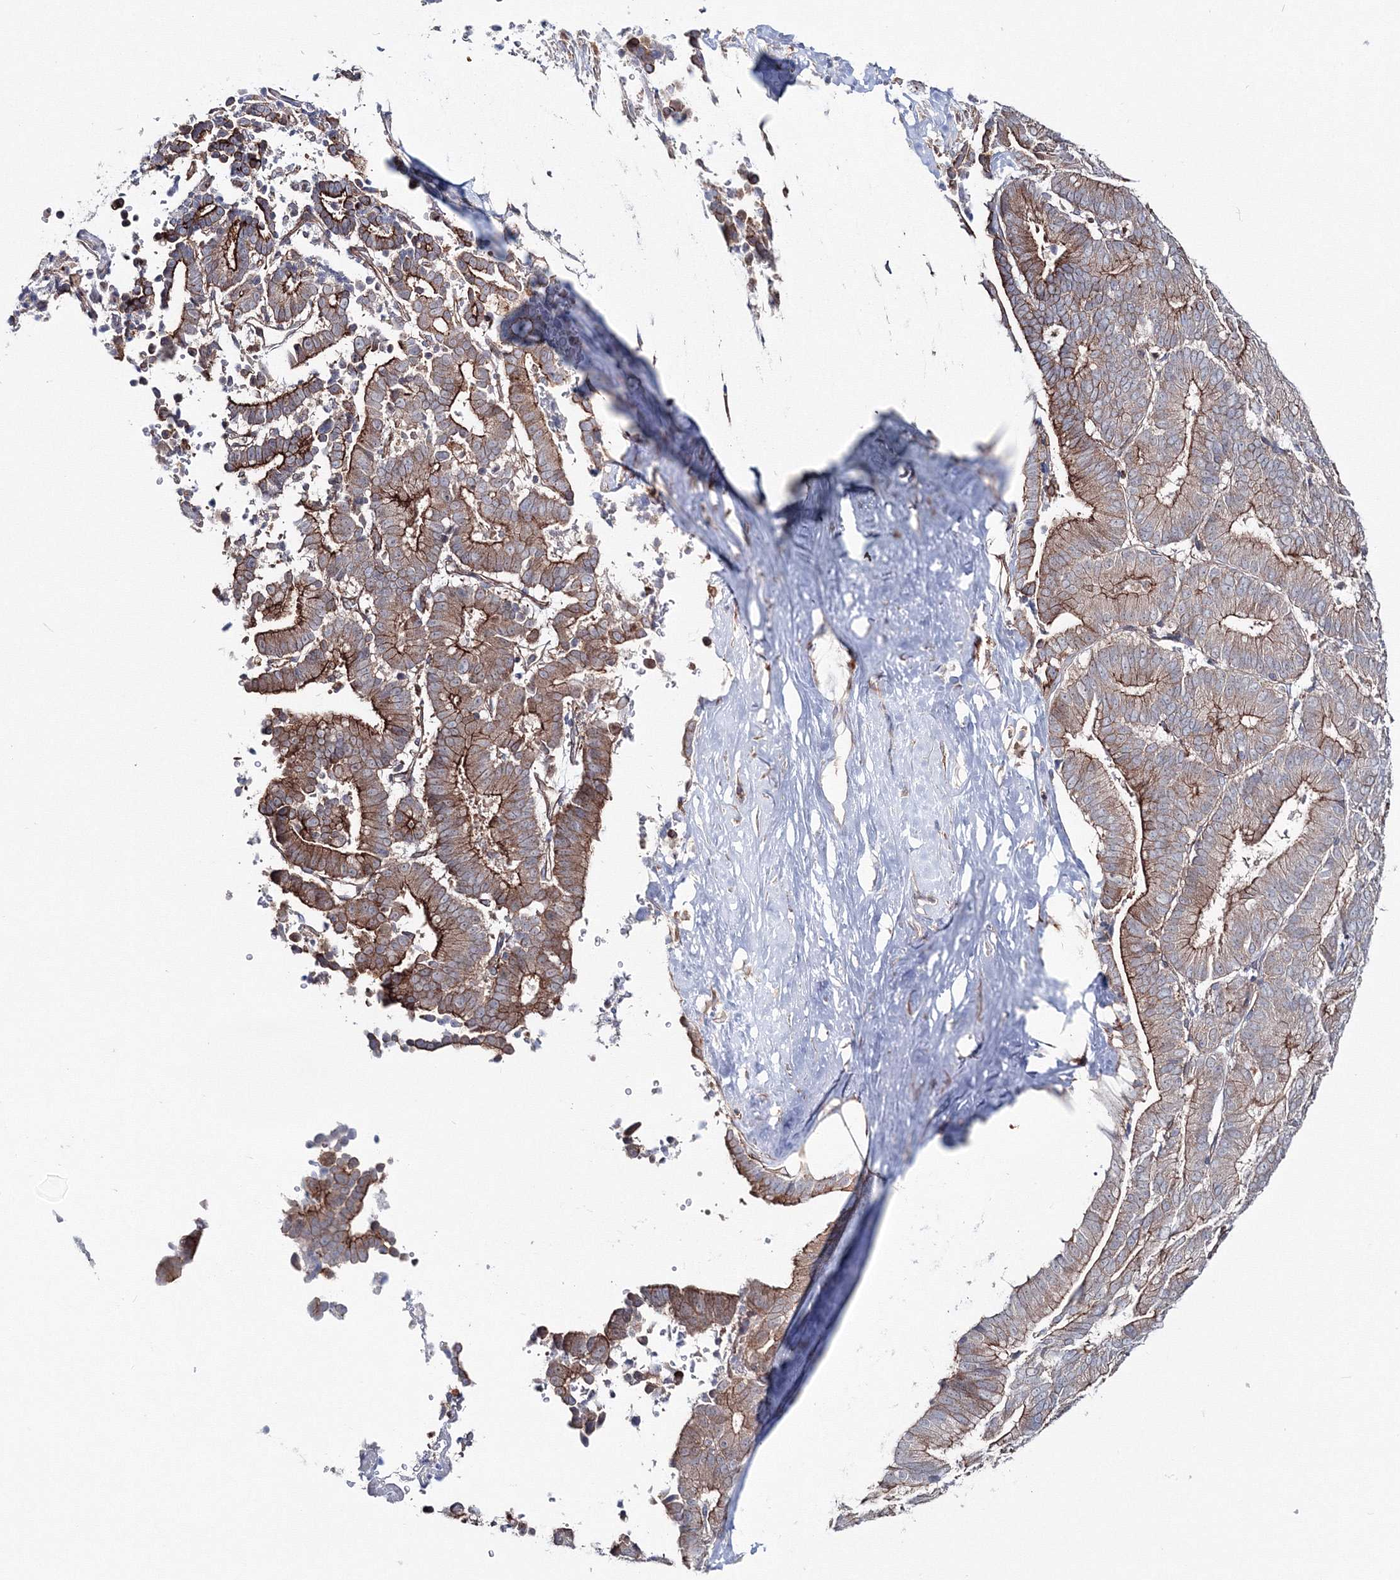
{"staining": {"intensity": "moderate", "quantity": "25%-75%", "location": "cytoplasmic/membranous"}, "tissue": "liver cancer", "cell_type": "Tumor cells", "image_type": "cancer", "snomed": [{"axis": "morphology", "description": "Cholangiocarcinoma"}, {"axis": "topography", "description": "Liver"}], "caption": "The histopathology image exhibits immunohistochemical staining of liver cancer (cholangiocarcinoma). There is moderate cytoplasmic/membranous positivity is appreciated in about 25%-75% of tumor cells.", "gene": "GGA2", "patient": {"sex": "female", "age": 75}}